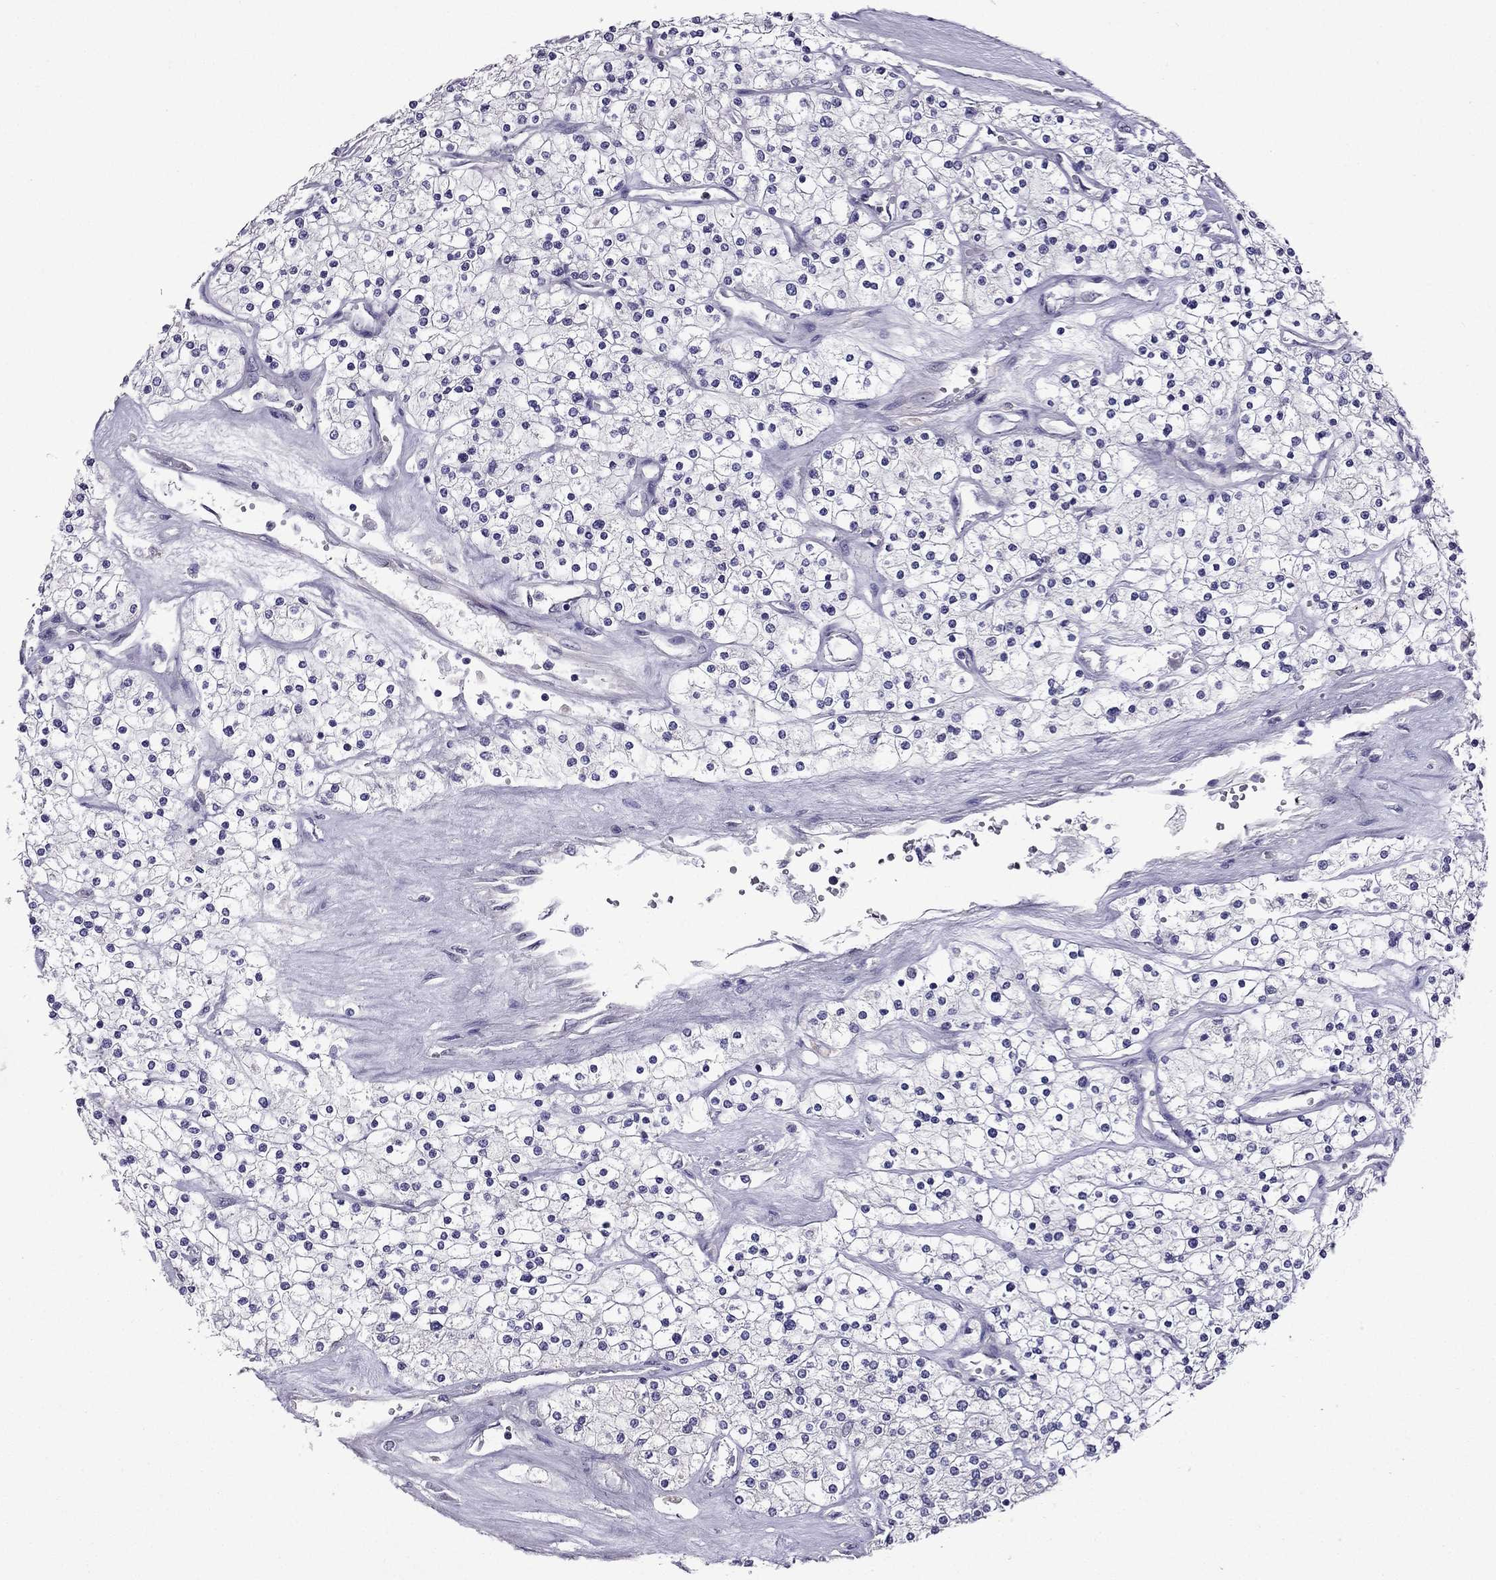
{"staining": {"intensity": "negative", "quantity": "none", "location": "none"}, "tissue": "renal cancer", "cell_type": "Tumor cells", "image_type": "cancer", "snomed": [{"axis": "morphology", "description": "Adenocarcinoma, NOS"}, {"axis": "topography", "description": "Kidney"}], "caption": "This image is of renal cancer (adenocarcinoma) stained with IHC to label a protein in brown with the nuclei are counter-stained blue. There is no staining in tumor cells.", "gene": "CDK5", "patient": {"sex": "male", "age": 80}}